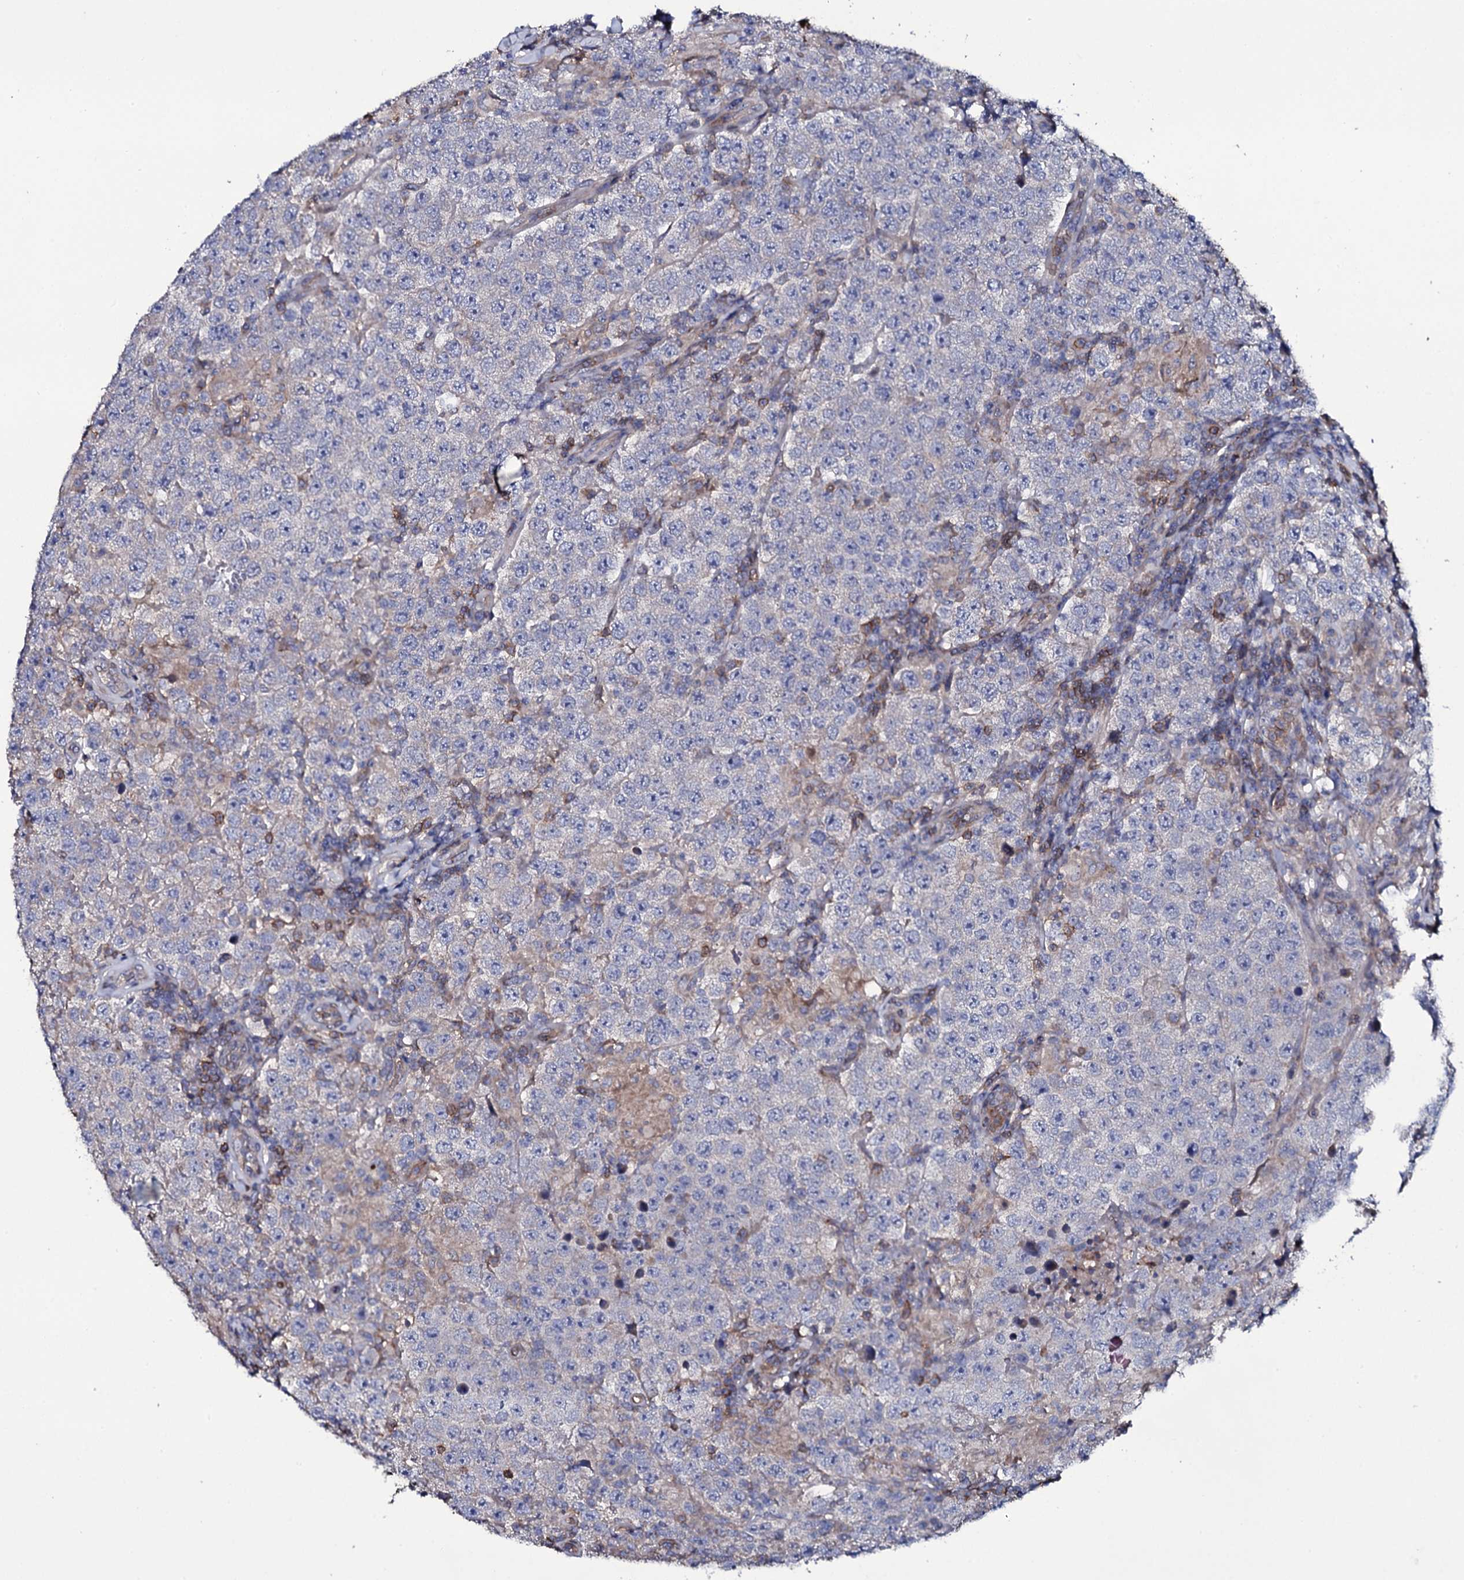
{"staining": {"intensity": "negative", "quantity": "none", "location": "none"}, "tissue": "testis cancer", "cell_type": "Tumor cells", "image_type": "cancer", "snomed": [{"axis": "morphology", "description": "Normal tissue, NOS"}, {"axis": "morphology", "description": "Urothelial carcinoma, High grade"}, {"axis": "morphology", "description": "Seminoma, NOS"}, {"axis": "morphology", "description": "Carcinoma, Embryonal, NOS"}, {"axis": "topography", "description": "Urinary bladder"}, {"axis": "topography", "description": "Testis"}], "caption": "Tumor cells are negative for protein expression in human embryonal carcinoma (testis).", "gene": "TTC23", "patient": {"sex": "male", "age": 41}}